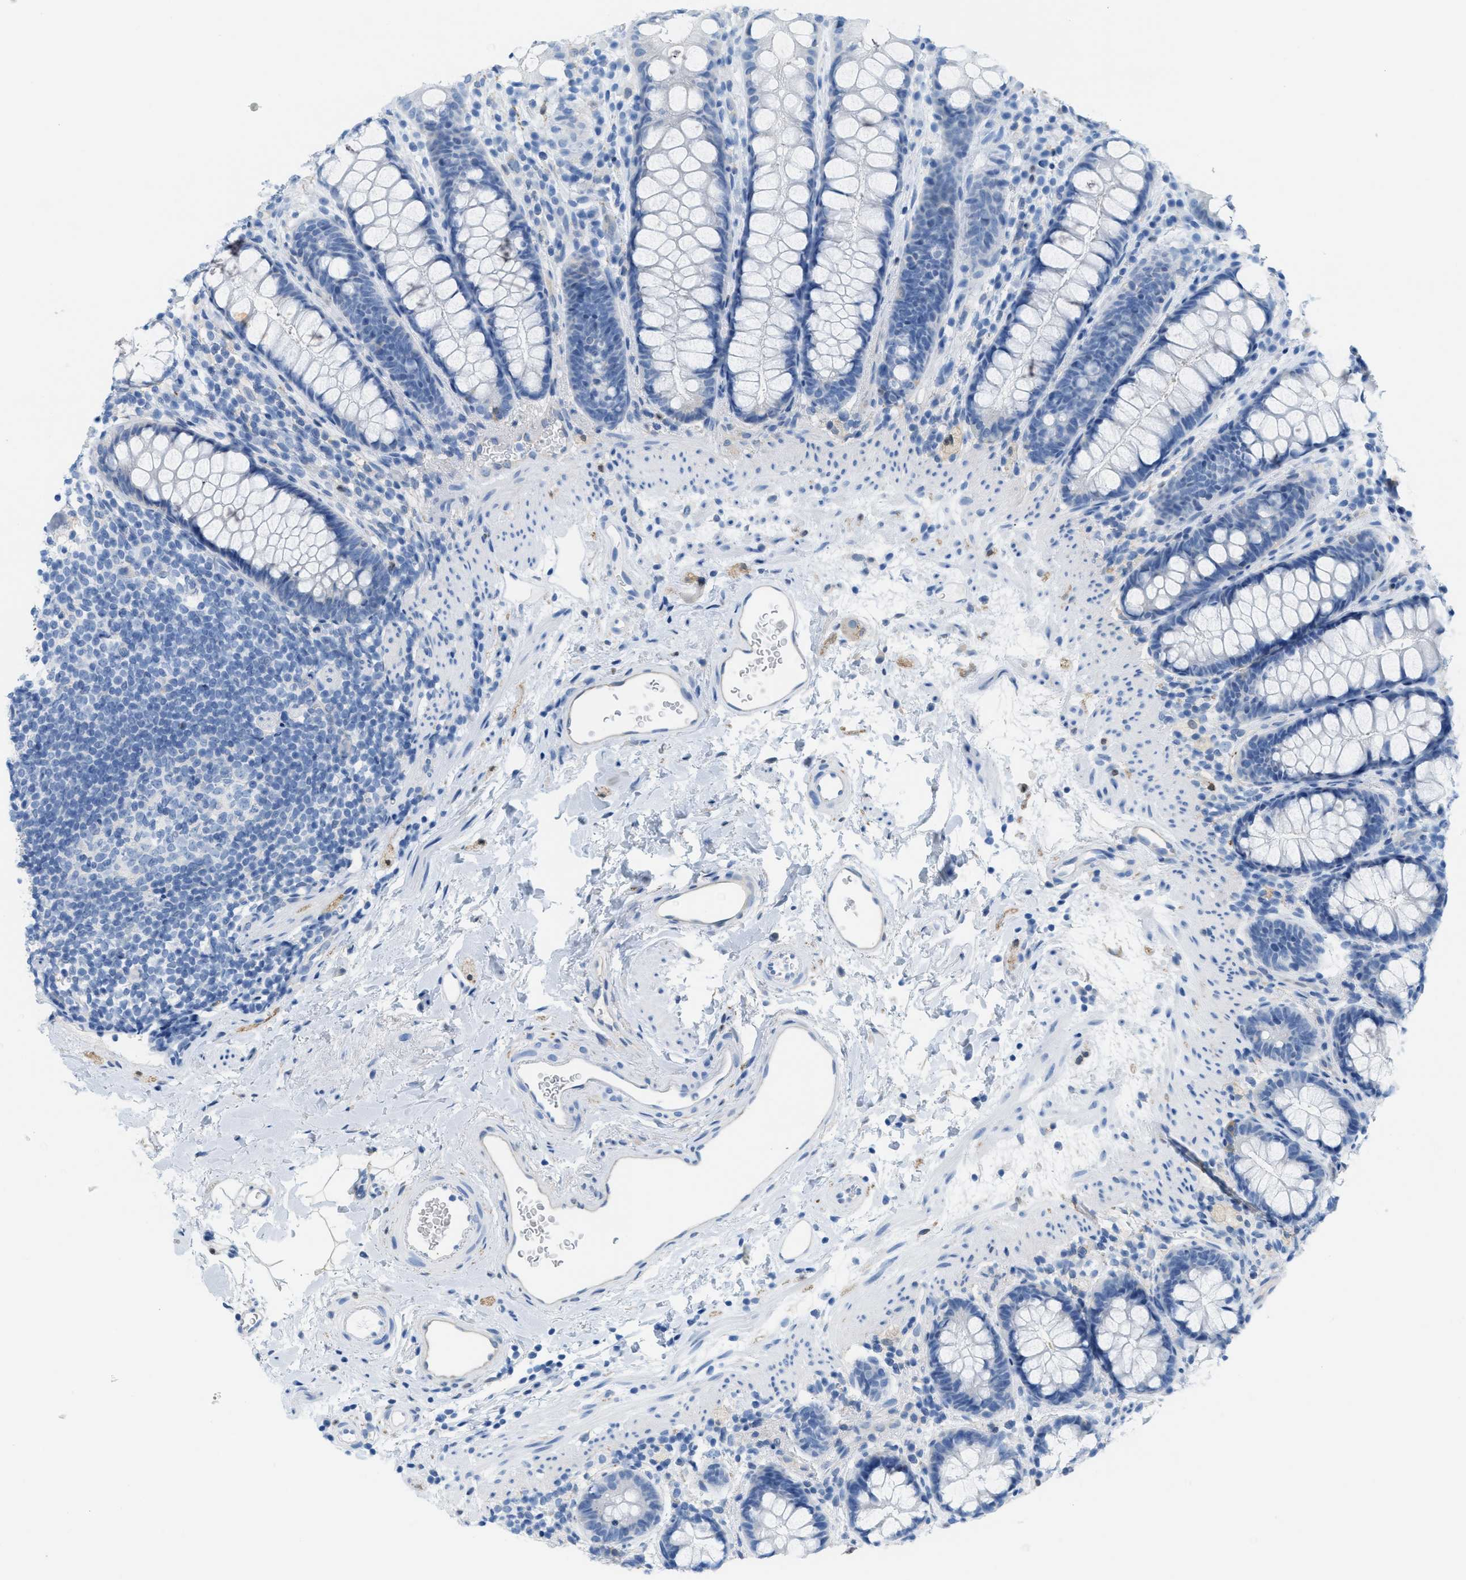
{"staining": {"intensity": "weak", "quantity": "<25%", "location": "cytoplasmic/membranous"}, "tissue": "rectum", "cell_type": "Glandular cells", "image_type": "normal", "snomed": [{"axis": "morphology", "description": "Normal tissue, NOS"}, {"axis": "topography", "description": "Rectum"}], "caption": "This histopathology image is of normal rectum stained with immunohistochemistry (IHC) to label a protein in brown with the nuclei are counter-stained blue. There is no staining in glandular cells. Brightfield microscopy of immunohistochemistry (IHC) stained with DAB (brown) and hematoxylin (blue), captured at high magnification.", "gene": "ASGR1", "patient": {"sex": "female", "age": 65}}